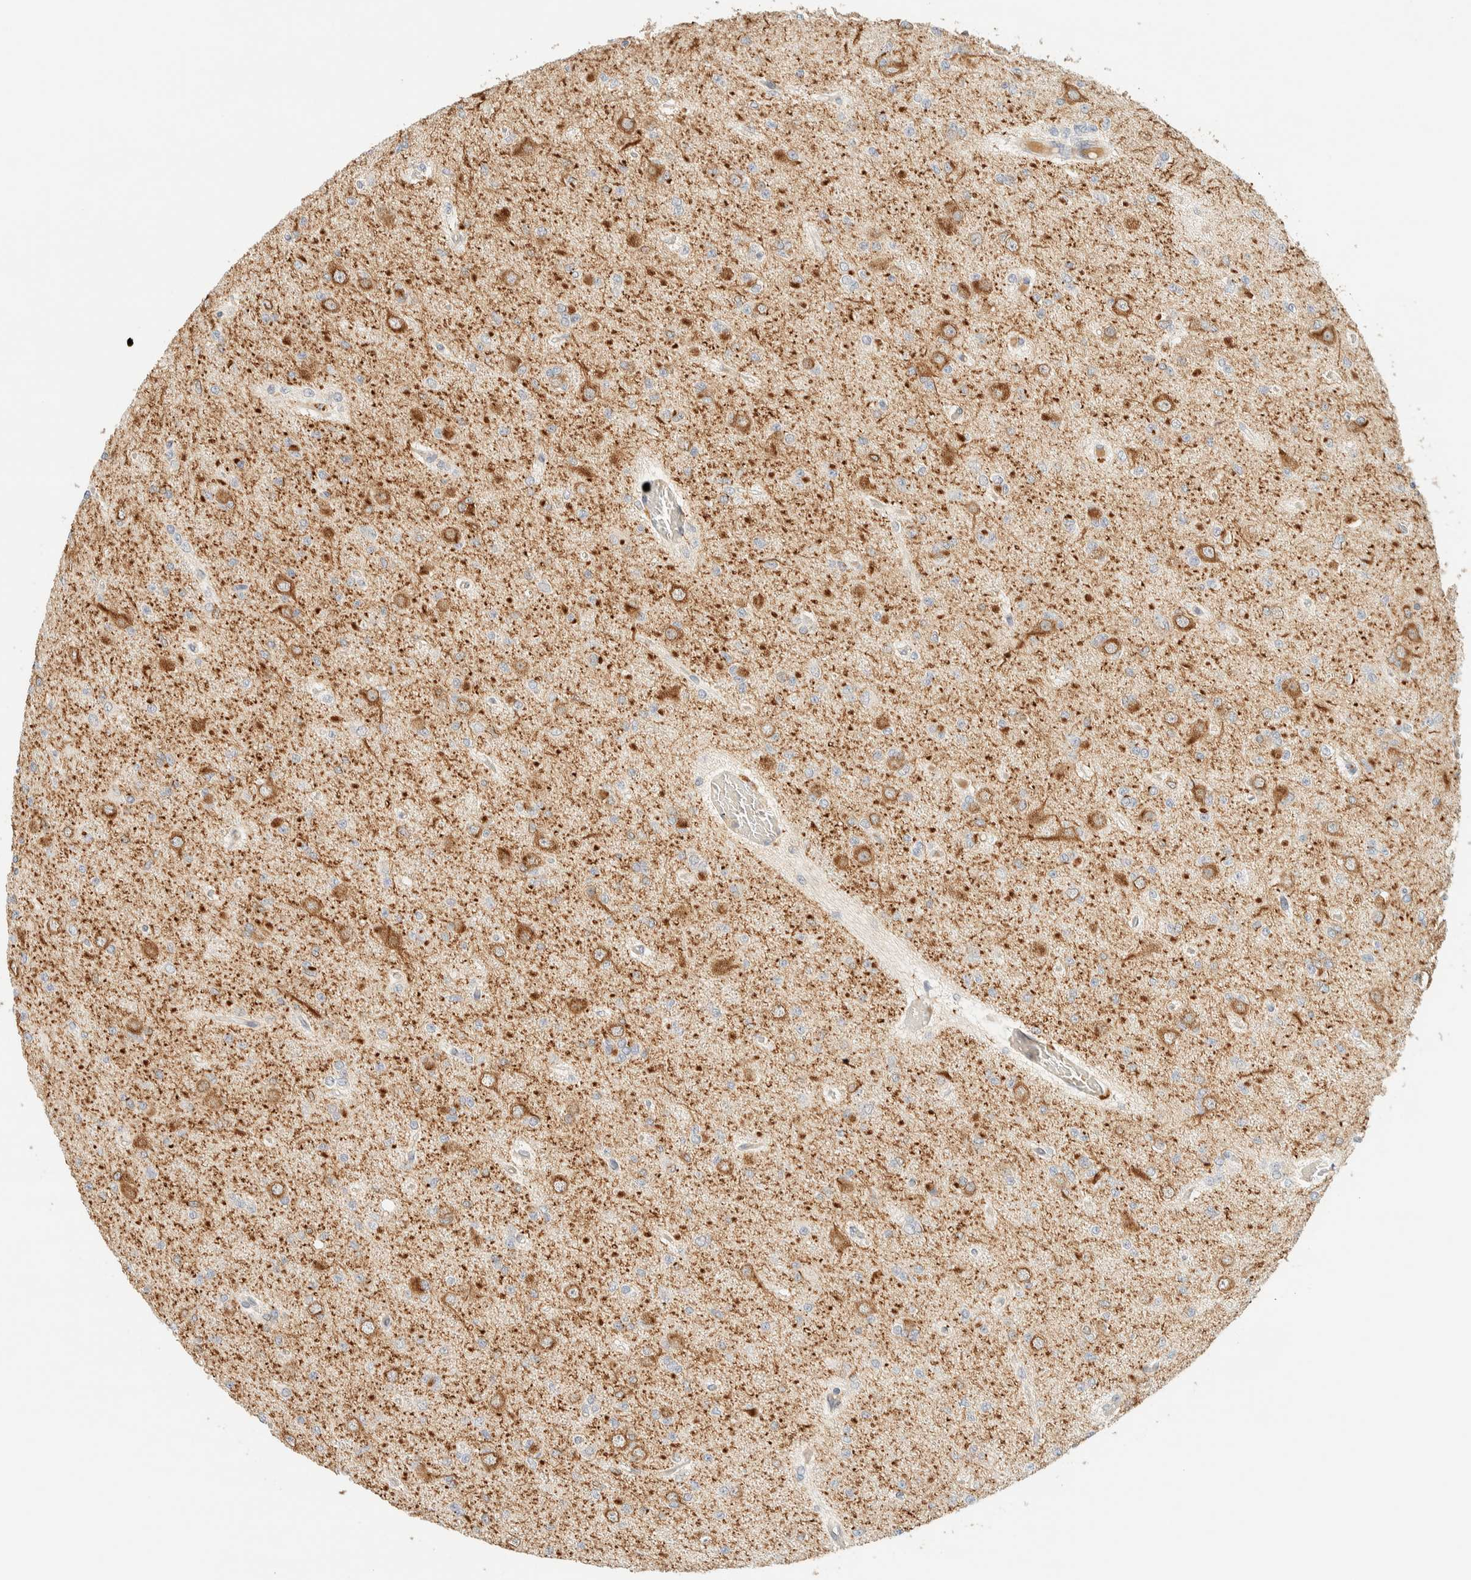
{"staining": {"intensity": "moderate", "quantity": "<25%", "location": "cytoplasmic/membranous"}, "tissue": "glioma", "cell_type": "Tumor cells", "image_type": "cancer", "snomed": [{"axis": "morphology", "description": "Glioma, malignant, Low grade"}, {"axis": "topography", "description": "Brain"}], "caption": "Protein expression analysis of human malignant glioma (low-grade) reveals moderate cytoplasmic/membranous expression in about <25% of tumor cells.", "gene": "TNK1", "patient": {"sex": "female", "age": 22}}